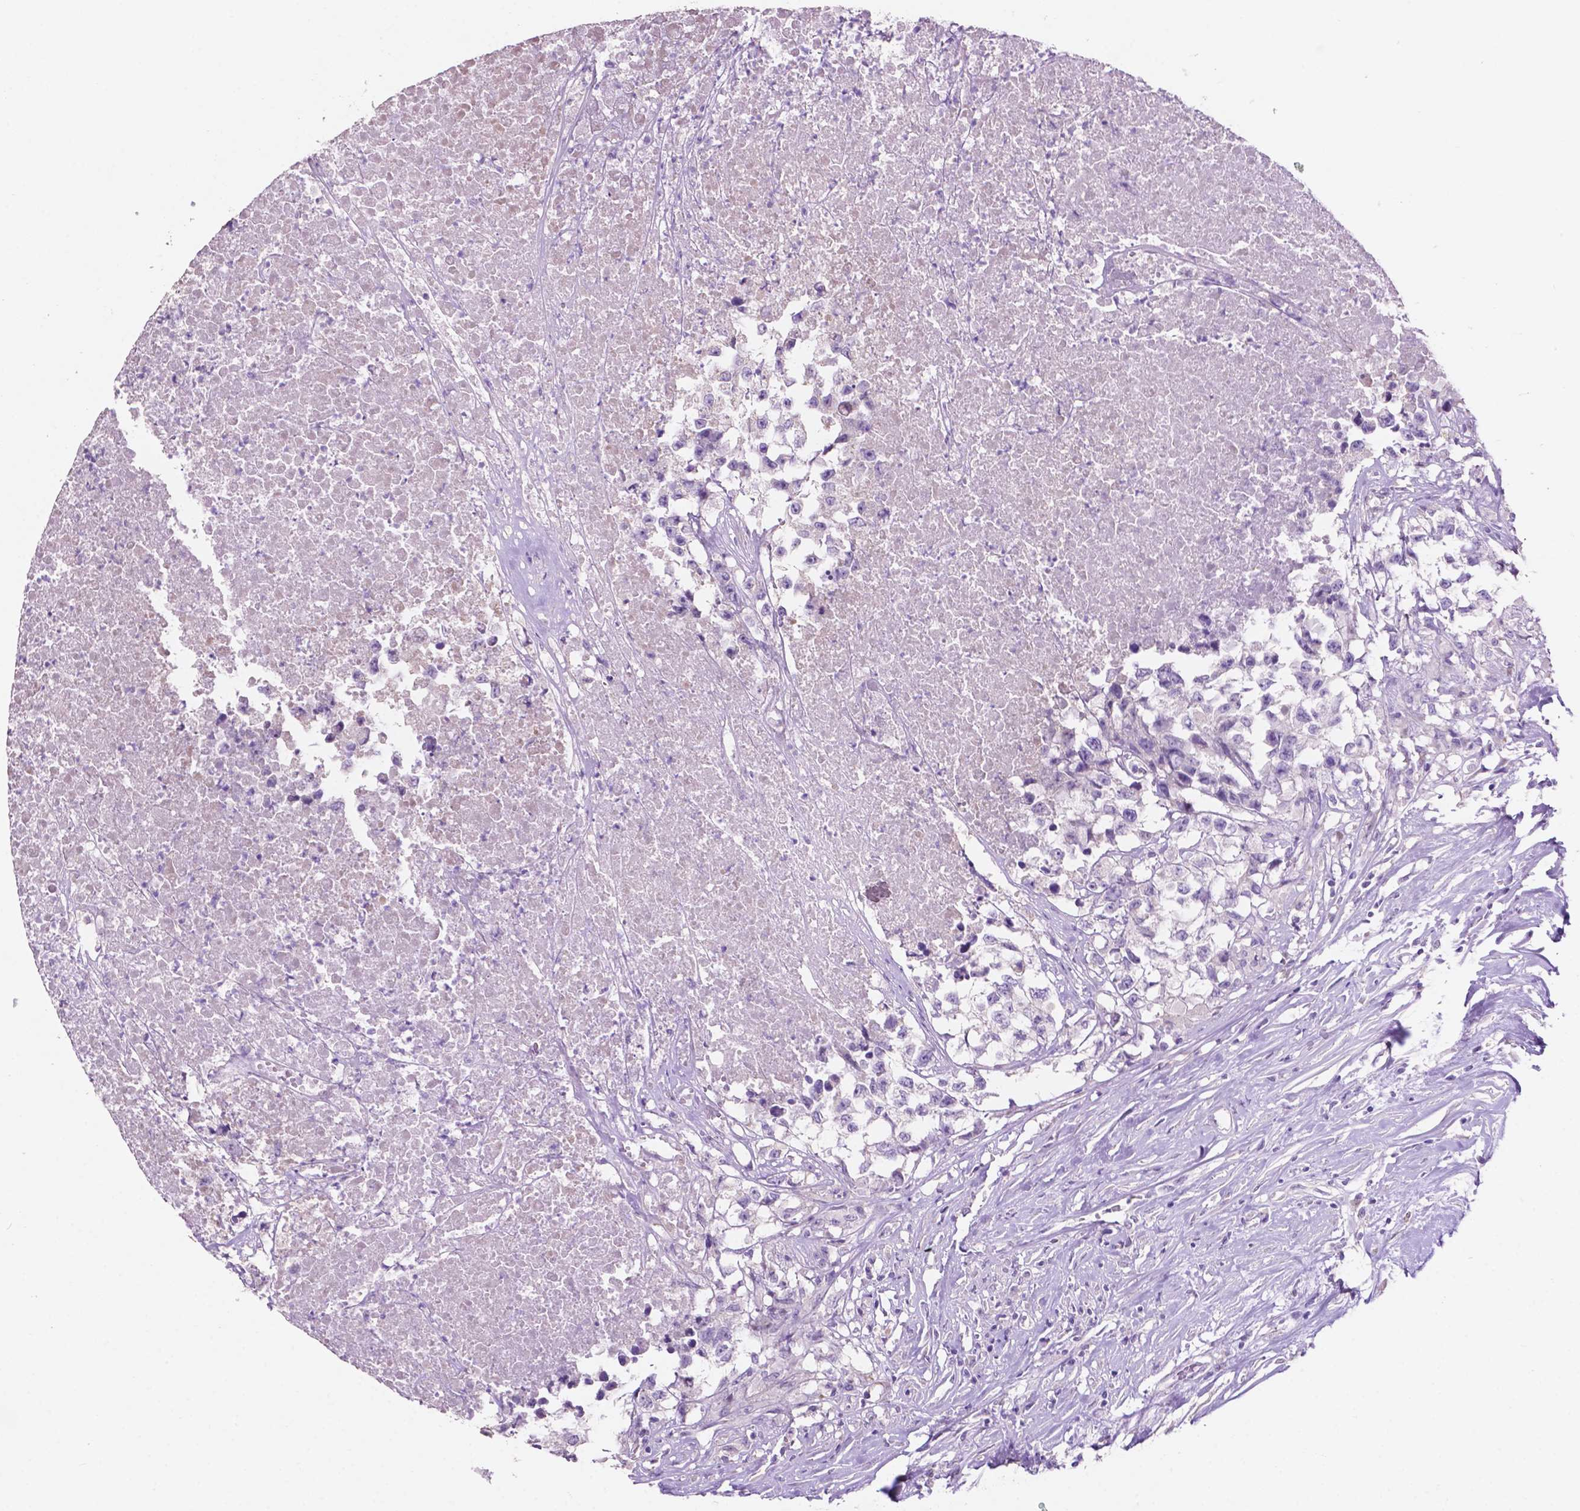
{"staining": {"intensity": "negative", "quantity": "none", "location": "none"}, "tissue": "testis cancer", "cell_type": "Tumor cells", "image_type": "cancer", "snomed": [{"axis": "morphology", "description": "Carcinoma, Embryonal, NOS"}, {"axis": "topography", "description": "Testis"}], "caption": "DAB (3,3'-diaminobenzidine) immunohistochemical staining of human testis embryonal carcinoma shows no significant expression in tumor cells. (DAB immunohistochemistry with hematoxylin counter stain).", "gene": "CLDN17", "patient": {"sex": "male", "age": 83}}